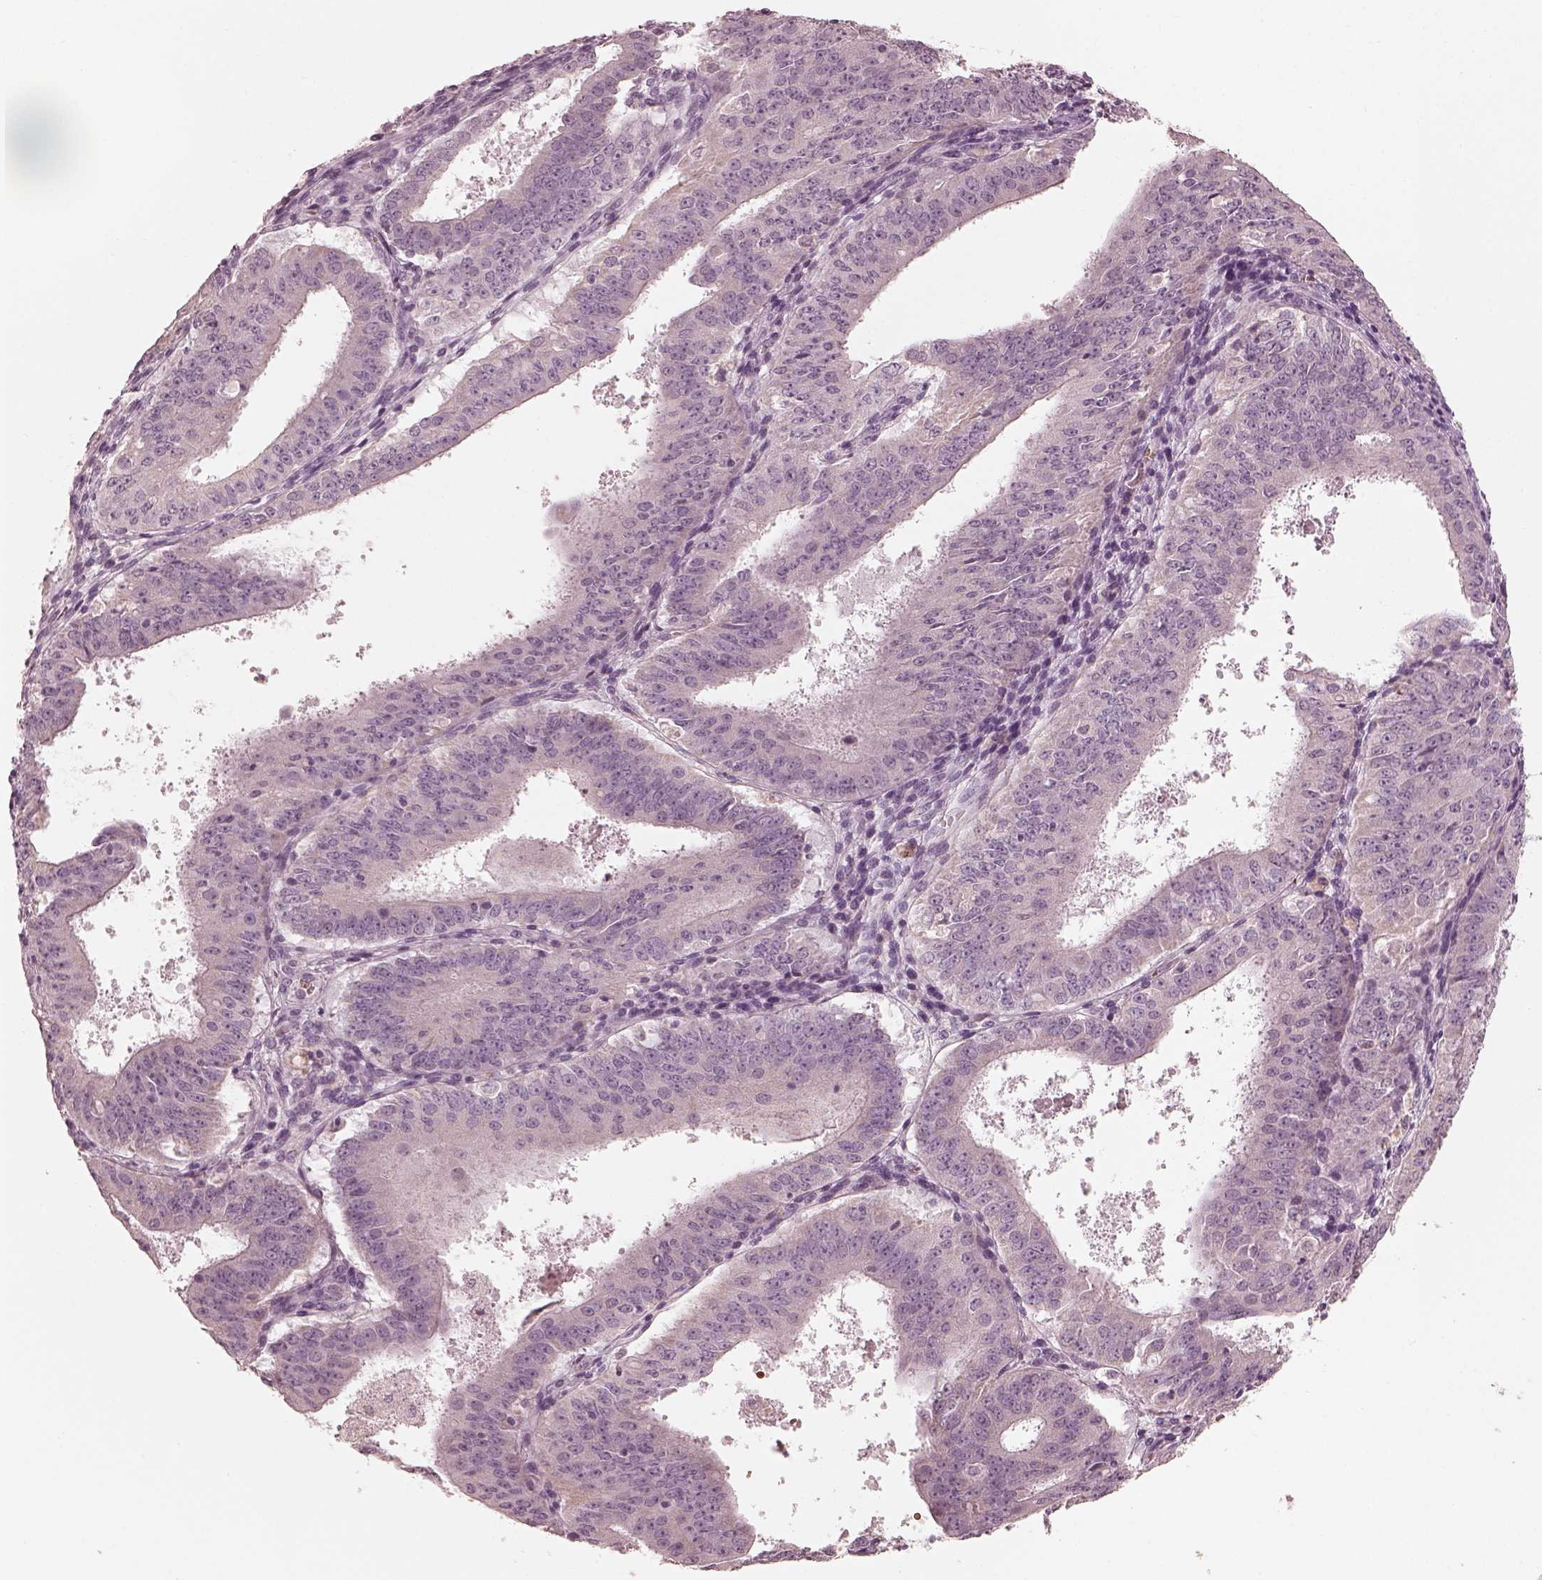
{"staining": {"intensity": "negative", "quantity": "none", "location": "none"}, "tissue": "ovarian cancer", "cell_type": "Tumor cells", "image_type": "cancer", "snomed": [{"axis": "morphology", "description": "Carcinoma, endometroid"}, {"axis": "topography", "description": "Ovary"}], "caption": "Micrograph shows no protein staining in tumor cells of ovarian endometroid carcinoma tissue. (Brightfield microscopy of DAB immunohistochemistry at high magnification).", "gene": "ANKLE1", "patient": {"sex": "female", "age": 42}}